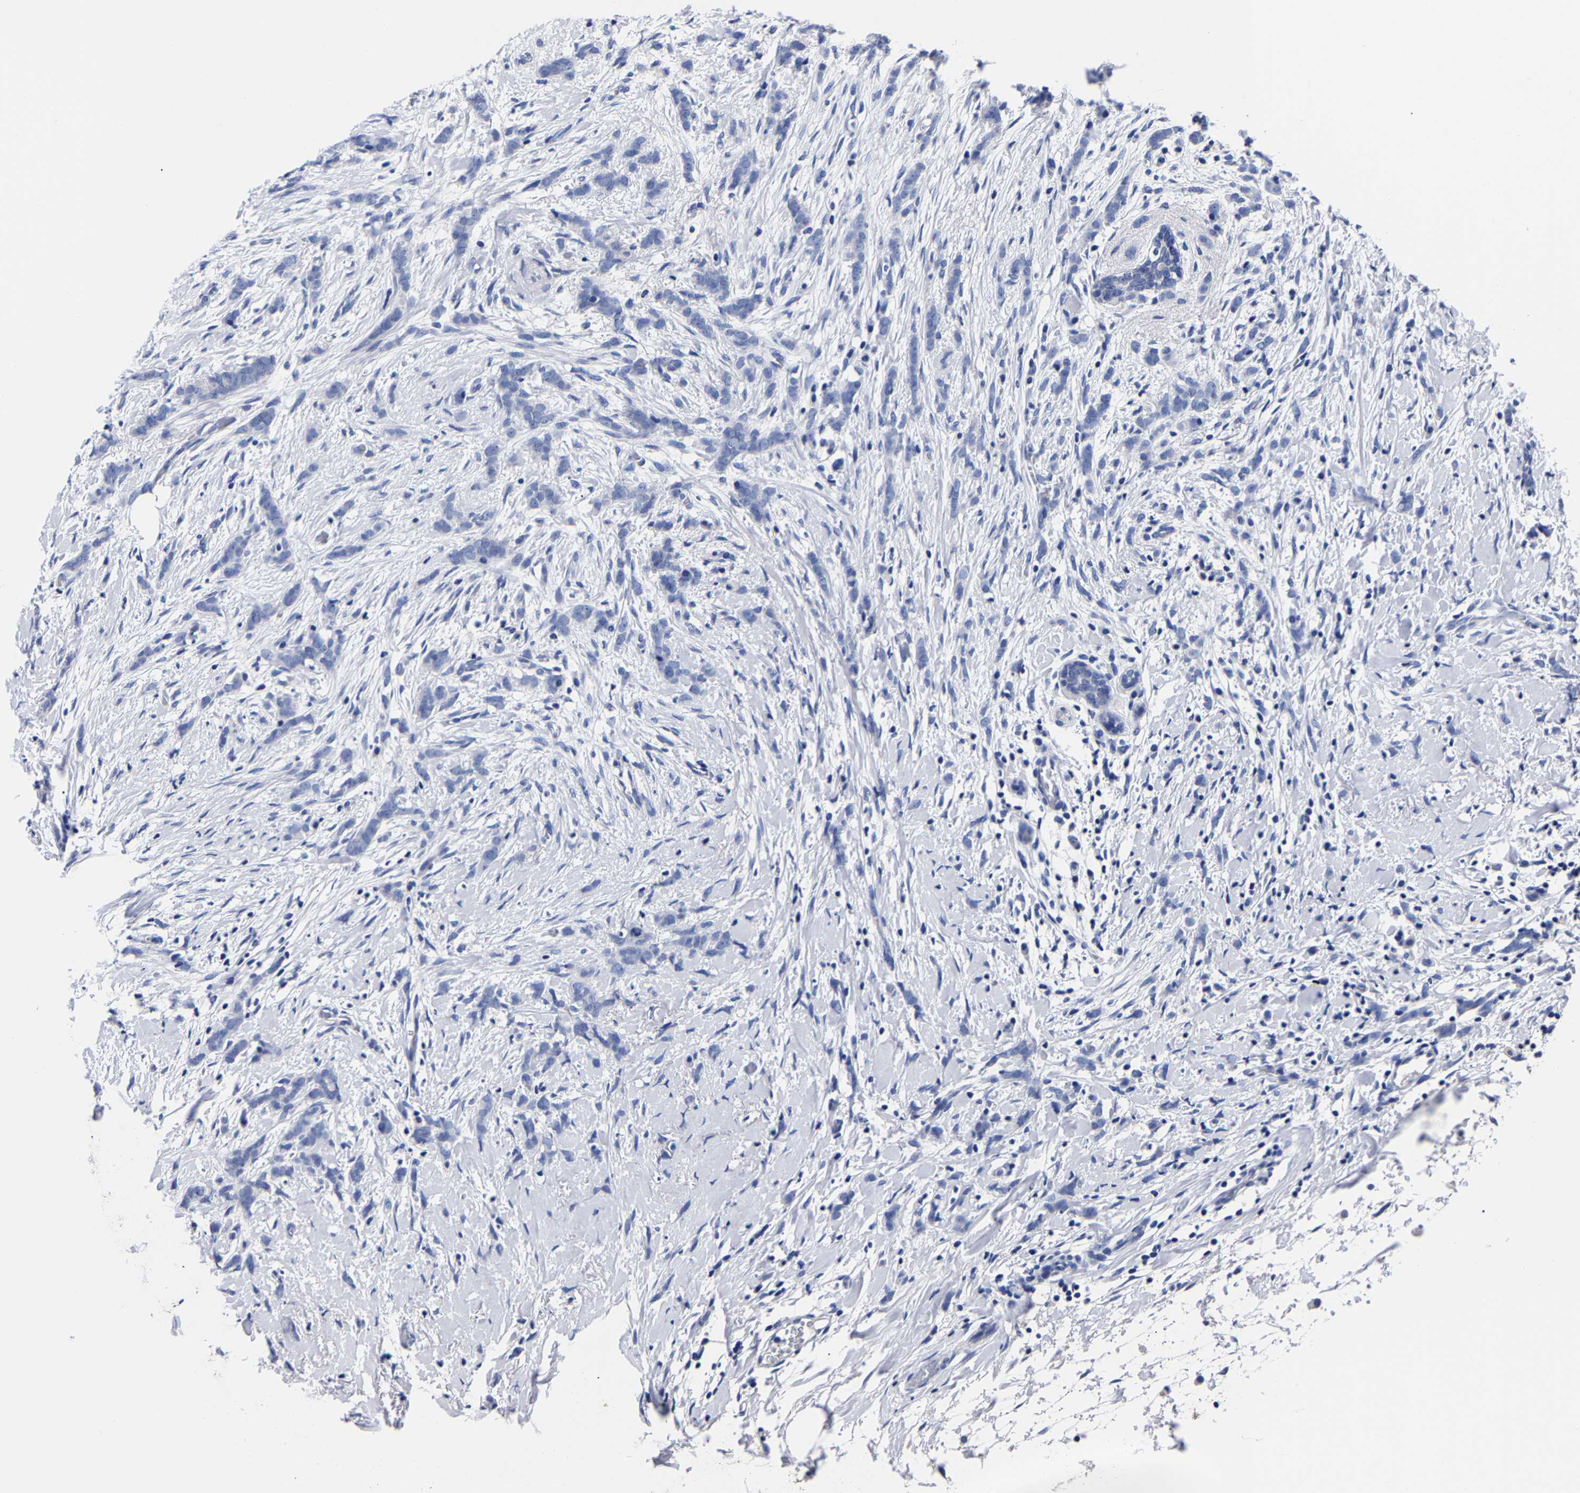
{"staining": {"intensity": "negative", "quantity": "none", "location": "none"}, "tissue": "breast cancer", "cell_type": "Tumor cells", "image_type": "cancer", "snomed": [{"axis": "morphology", "description": "Lobular carcinoma, in situ"}, {"axis": "morphology", "description": "Lobular carcinoma"}, {"axis": "topography", "description": "Breast"}], "caption": "There is no significant staining in tumor cells of breast cancer. (Stains: DAB (3,3'-diaminobenzidine) immunohistochemistry with hematoxylin counter stain, Microscopy: brightfield microscopy at high magnification).", "gene": "CPA2", "patient": {"sex": "female", "age": 41}}